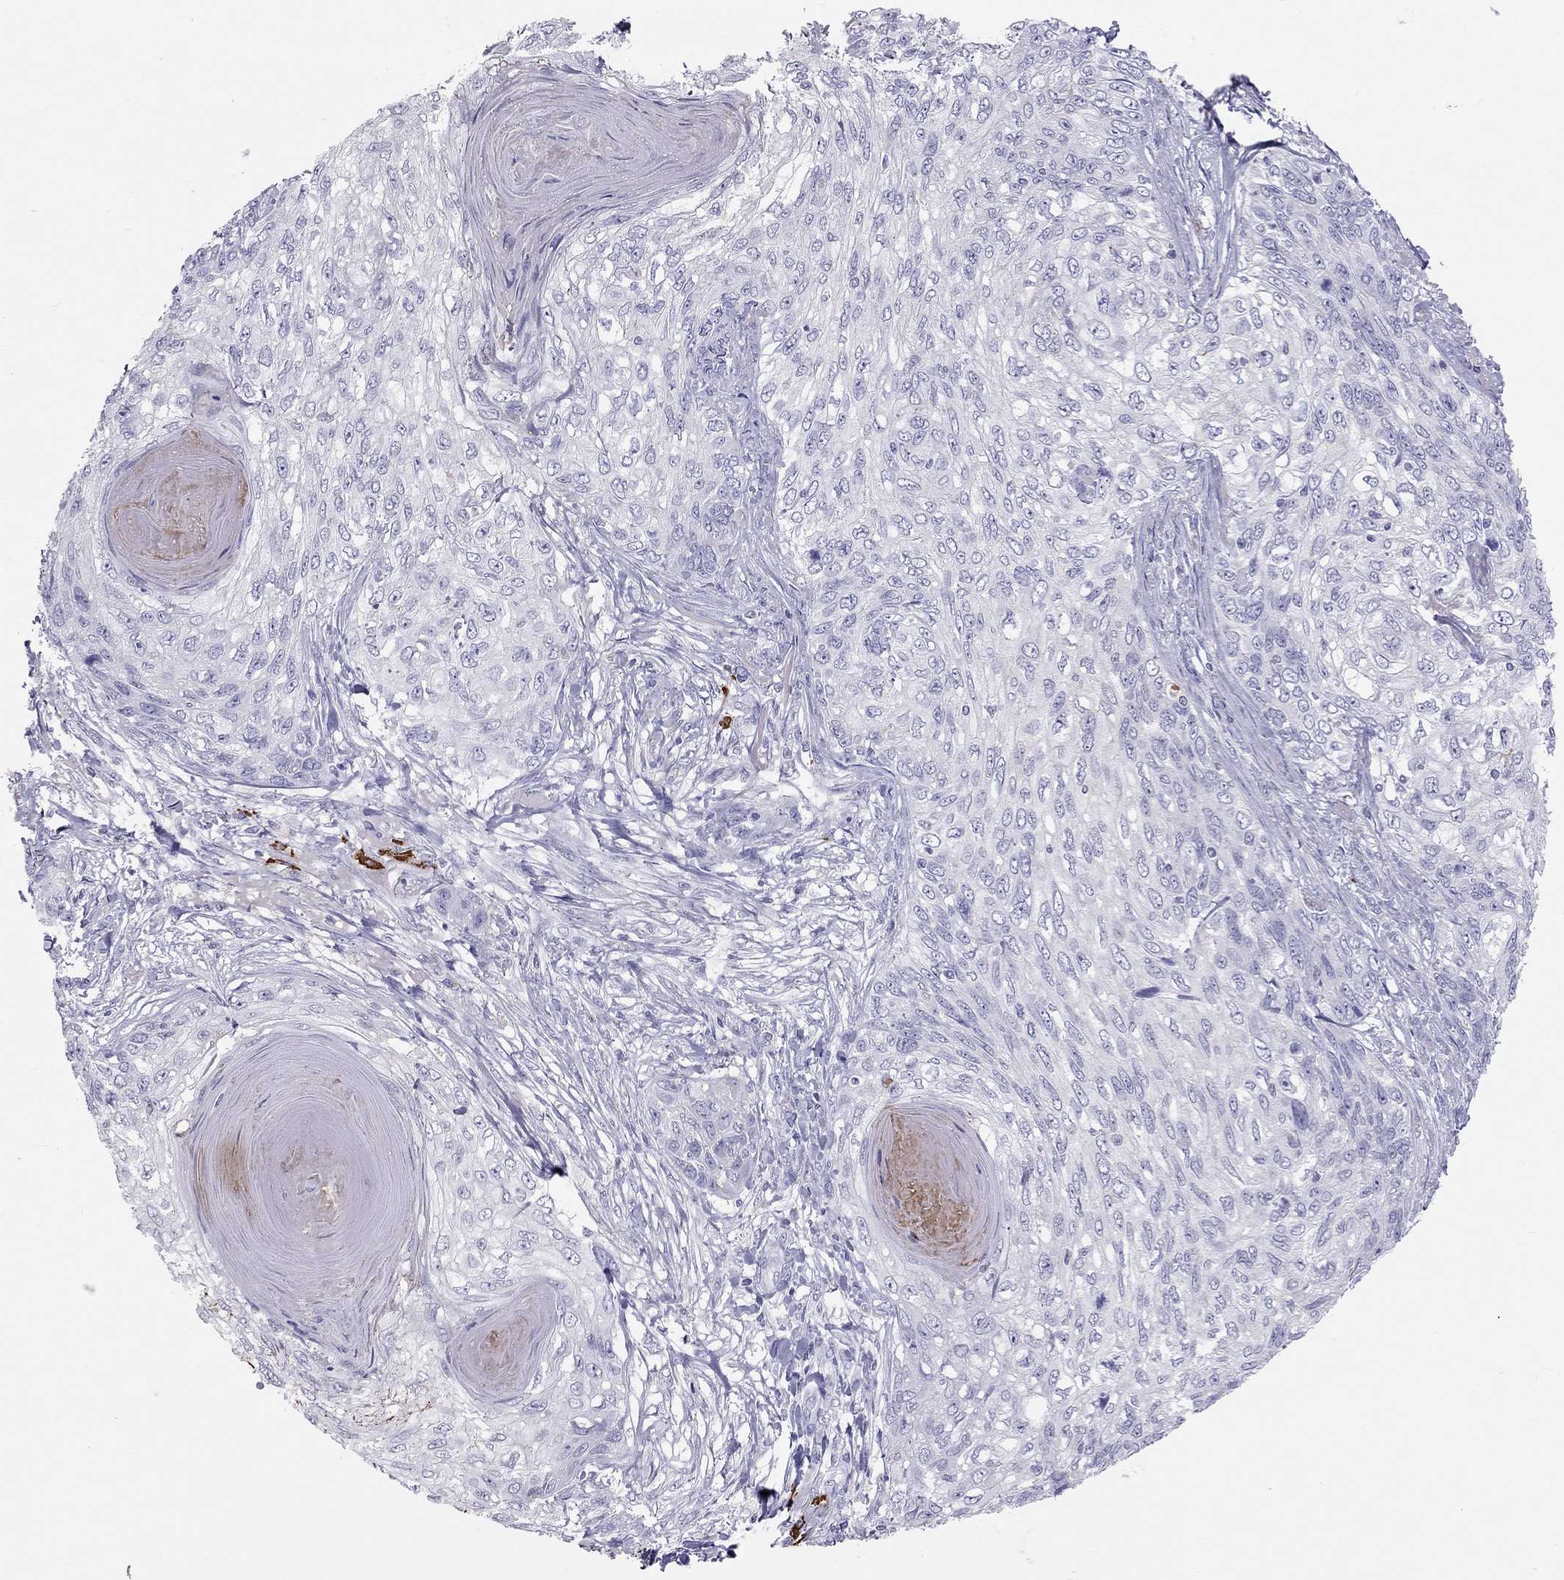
{"staining": {"intensity": "negative", "quantity": "none", "location": "none"}, "tissue": "skin cancer", "cell_type": "Tumor cells", "image_type": "cancer", "snomed": [{"axis": "morphology", "description": "Squamous cell carcinoma, NOS"}, {"axis": "topography", "description": "Skin"}], "caption": "An immunohistochemistry image of skin cancer (squamous cell carcinoma) is shown. There is no staining in tumor cells of skin cancer (squamous cell carcinoma).", "gene": "KLRG1", "patient": {"sex": "male", "age": 92}}